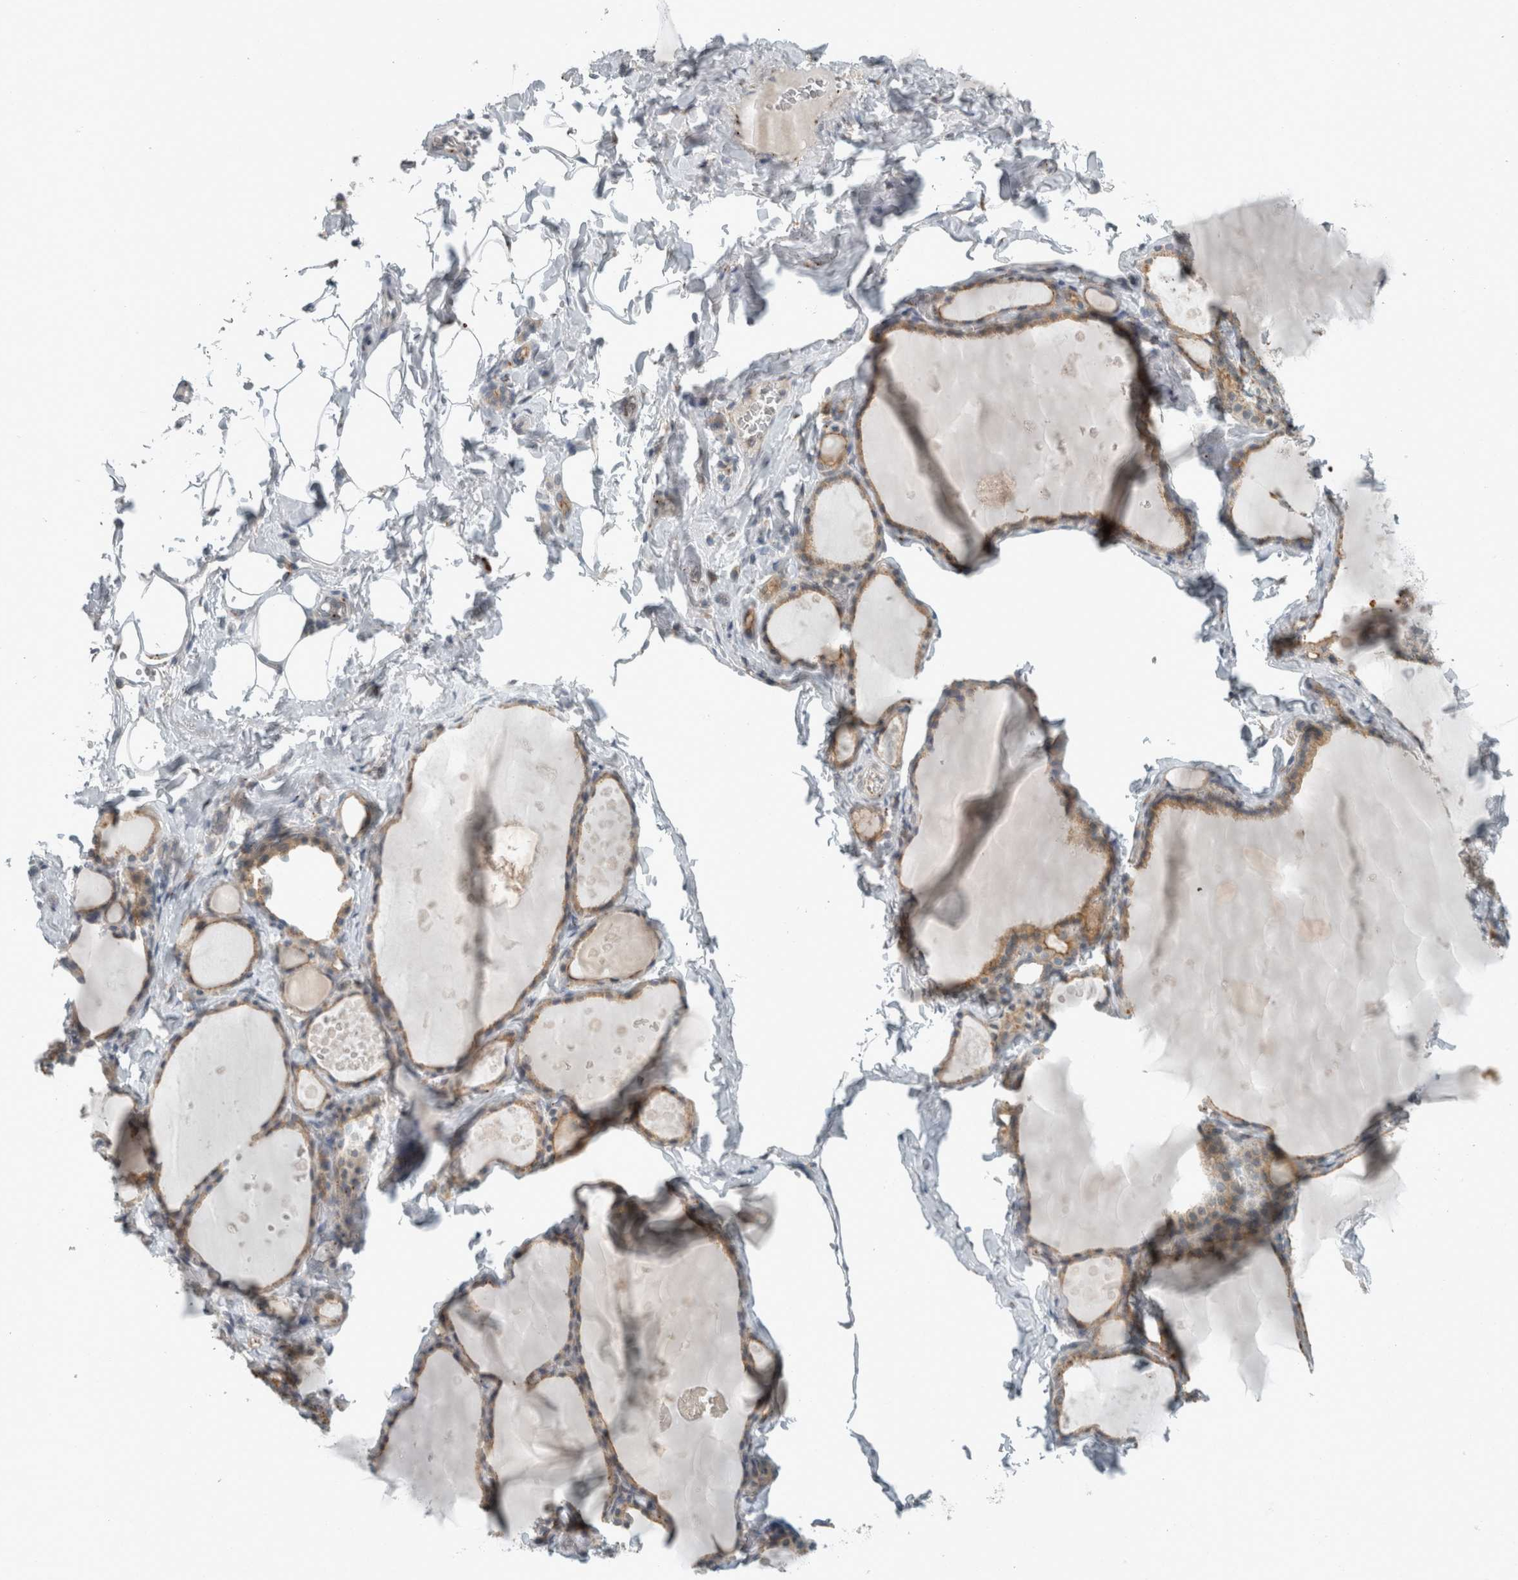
{"staining": {"intensity": "weak", "quantity": ">75%", "location": "cytoplasmic/membranous"}, "tissue": "thyroid gland", "cell_type": "Glandular cells", "image_type": "normal", "snomed": [{"axis": "morphology", "description": "Normal tissue, NOS"}, {"axis": "topography", "description": "Thyroid gland"}], "caption": "Approximately >75% of glandular cells in unremarkable thyroid gland display weak cytoplasmic/membranous protein positivity as visualized by brown immunohistochemical staining.", "gene": "KIF1C", "patient": {"sex": "male", "age": 56}}